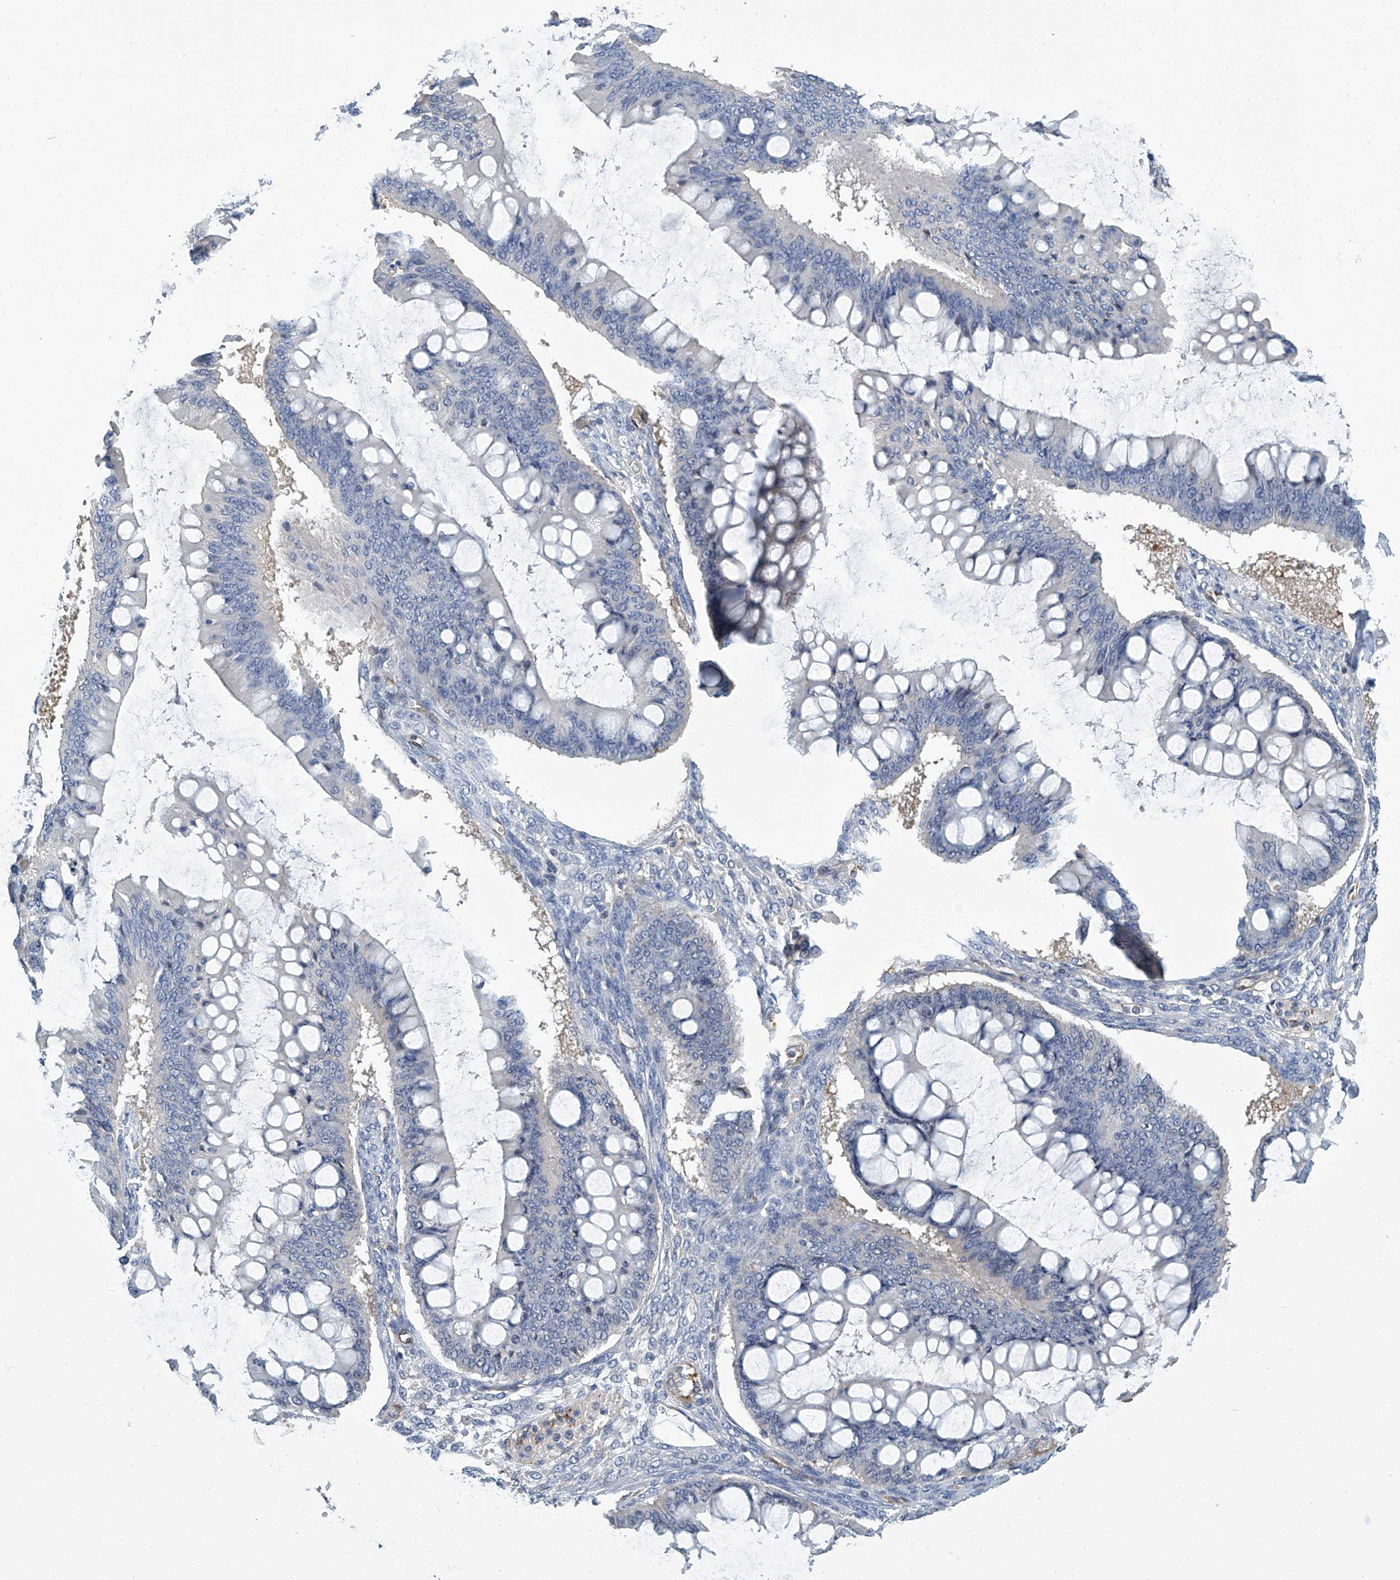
{"staining": {"intensity": "negative", "quantity": "none", "location": "none"}, "tissue": "ovarian cancer", "cell_type": "Tumor cells", "image_type": "cancer", "snomed": [{"axis": "morphology", "description": "Cystadenocarcinoma, mucinous, NOS"}, {"axis": "topography", "description": "Ovary"}], "caption": "DAB immunohistochemical staining of ovarian cancer demonstrates no significant expression in tumor cells. (Immunohistochemistry, brightfield microscopy, high magnification).", "gene": "PSMB10", "patient": {"sex": "female", "age": 73}}